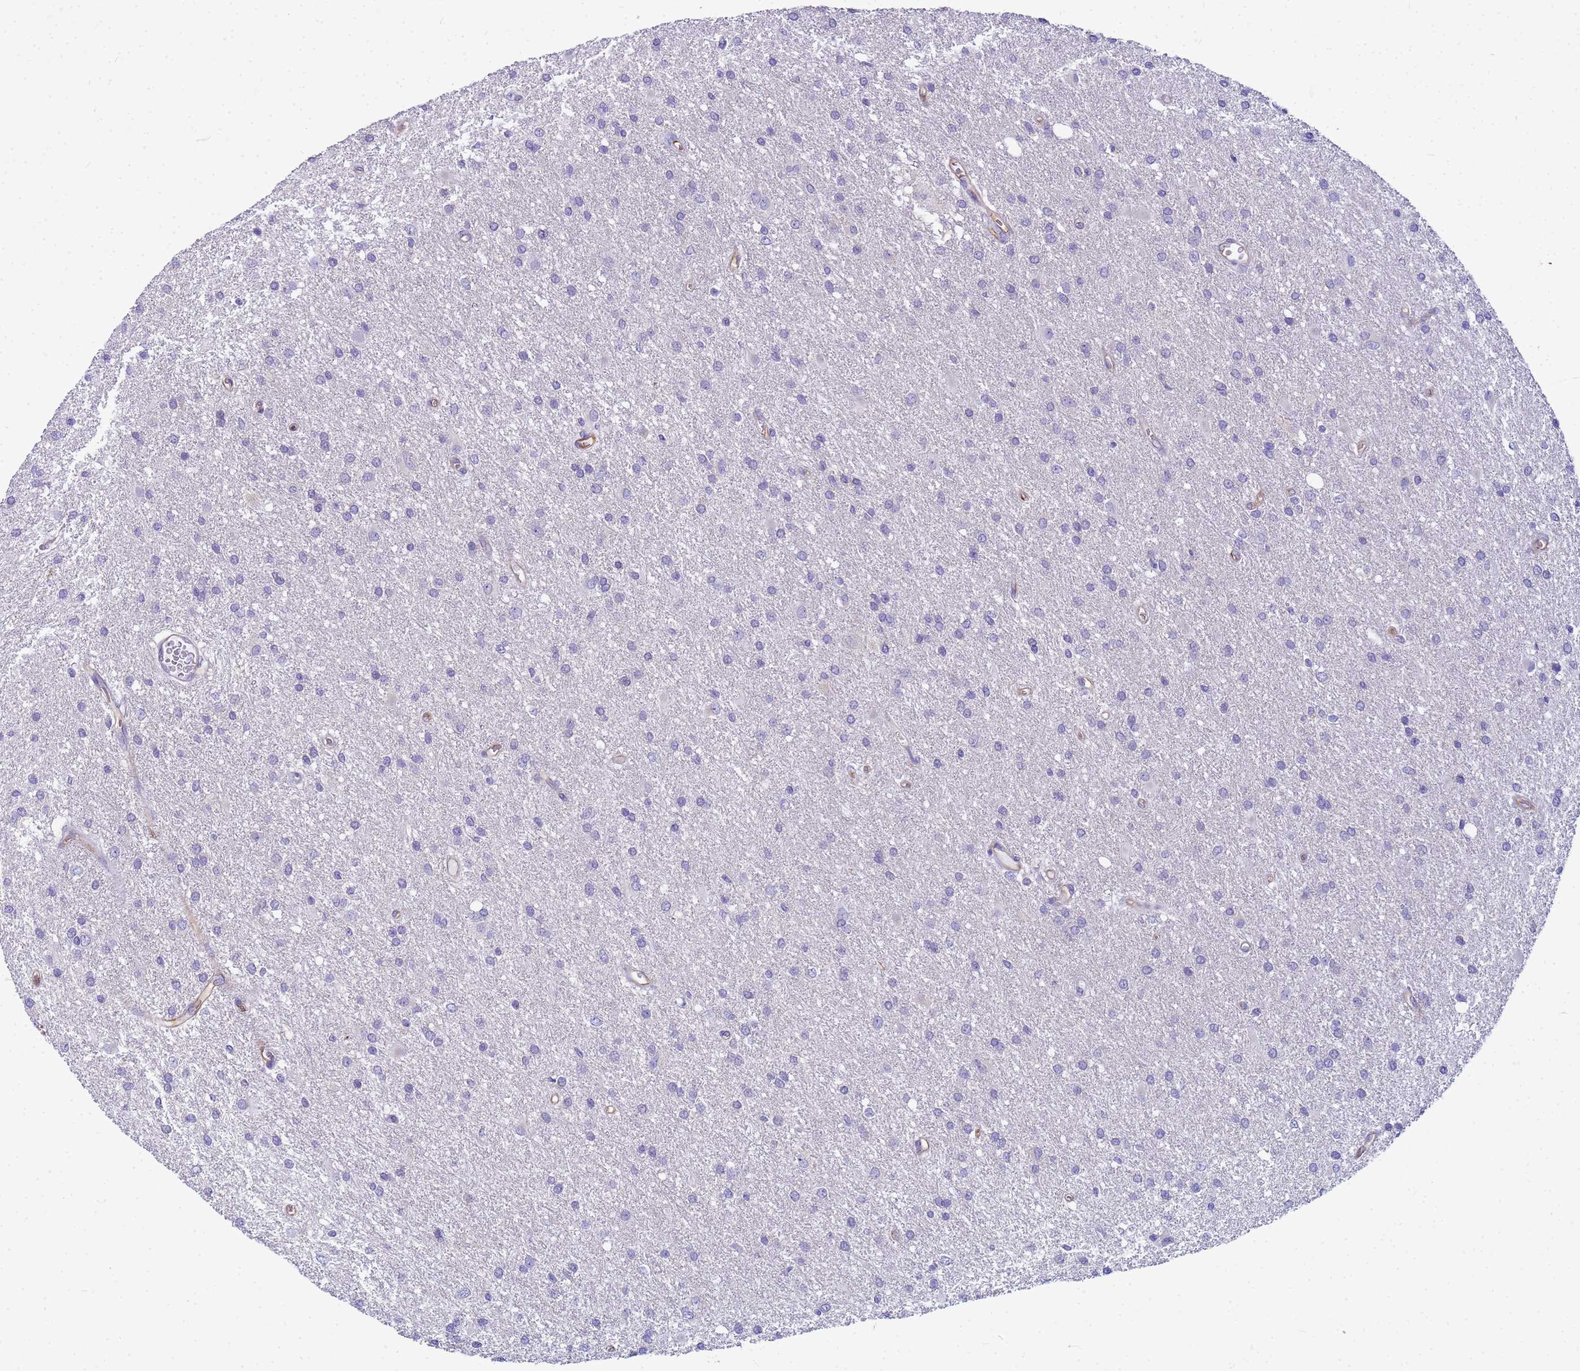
{"staining": {"intensity": "negative", "quantity": "none", "location": "none"}, "tissue": "glioma", "cell_type": "Tumor cells", "image_type": "cancer", "snomed": [{"axis": "morphology", "description": "Glioma, malignant, High grade"}, {"axis": "topography", "description": "Brain"}], "caption": "Glioma was stained to show a protein in brown. There is no significant staining in tumor cells.", "gene": "UBXN2B", "patient": {"sex": "female", "age": 50}}